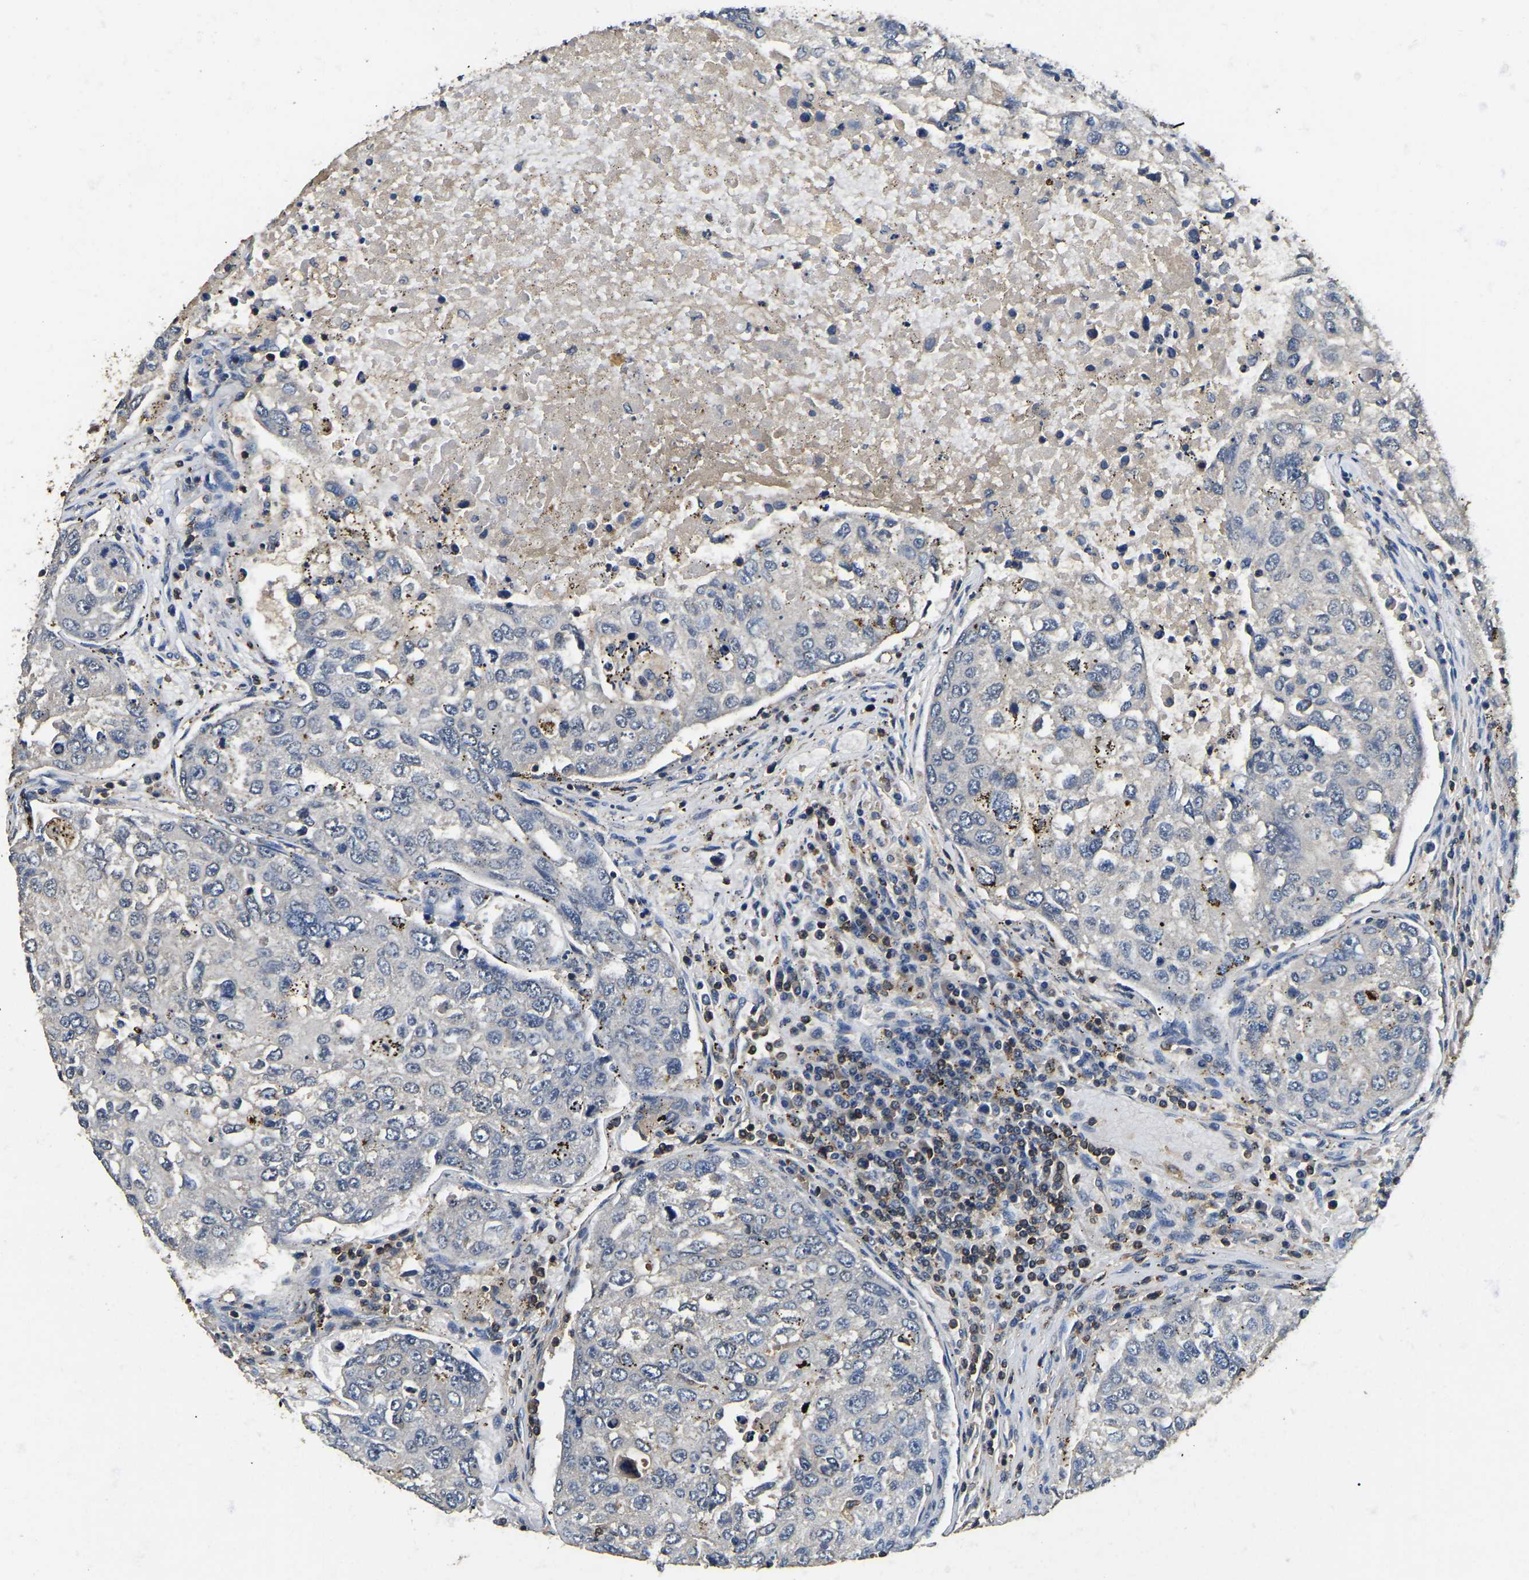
{"staining": {"intensity": "weak", "quantity": "<25%", "location": "cytoplasmic/membranous"}, "tissue": "urothelial cancer", "cell_type": "Tumor cells", "image_type": "cancer", "snomed": [{"axis": "morphology", "description": "Urothelial carcinoma, High grade"}, {"axis": "topography", "description": "Lymph node"}, {"axis": "topography", "description": "Urinary bladder"}], "caption": "This photomicrograph is of high-grade urothelial carcinoma stained with immunohistochemistry (IHC) to label a protein in brown with the nuclei are counter-stained blue. There is no expression in tumor cells.", "gene": "SMPD2", "patient": {"sex": "male", "age": 51}}